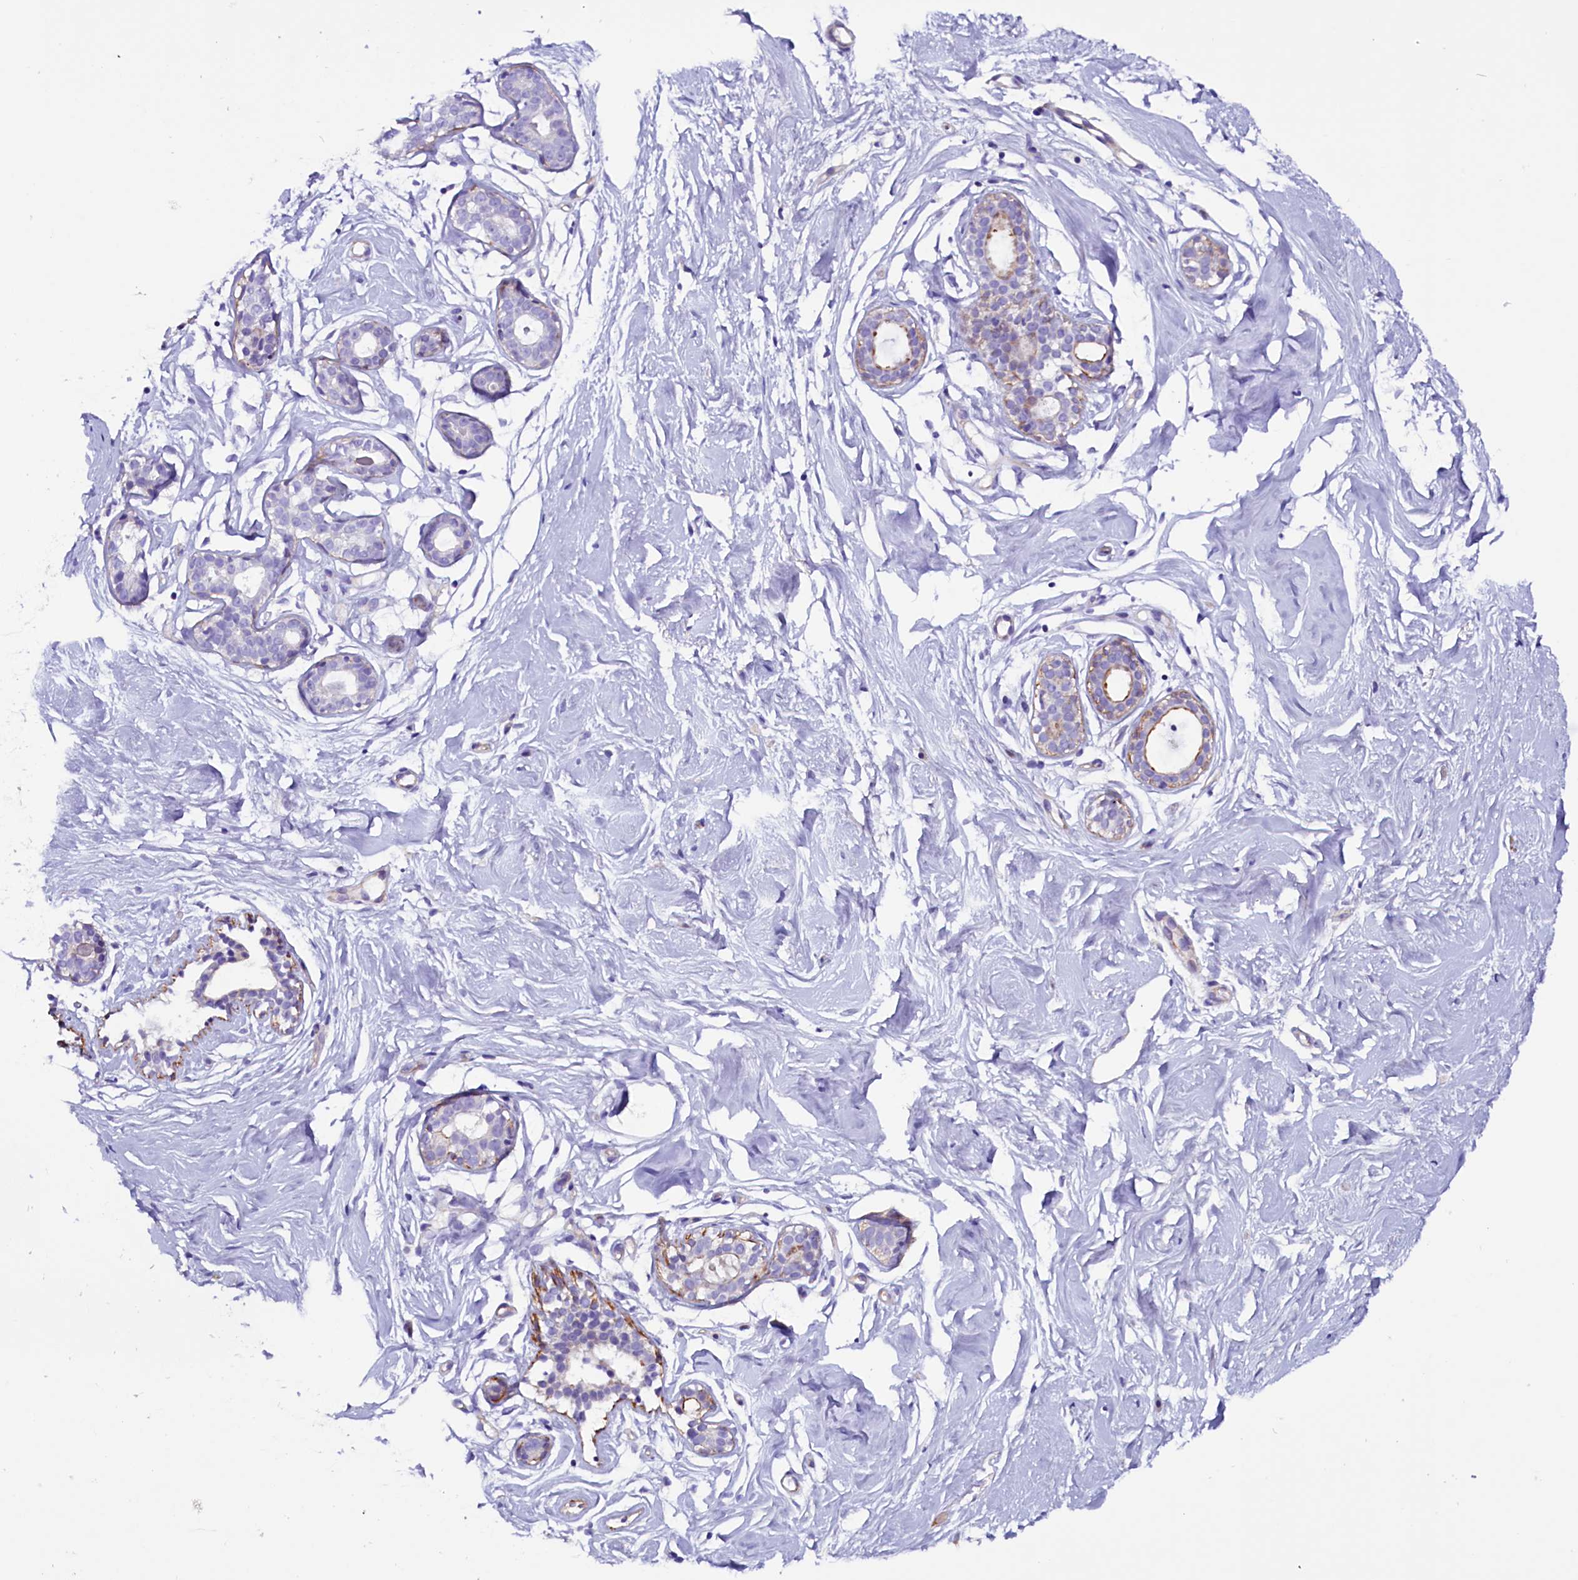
{"staining": {"intensity": "negative", "quantity": "none", "location": "none"}, "tissue": "breast", "cell_type": "Adipocytes", "image_type": "normal", "snomed": [{"axis": "morphology", "description": "Normal tissue, NOS"}, {"axis": "morphology", "description": "Adenoma, NOS"}, {"axis": "topography", "description": "Breast"}], "caption": "DAB (3,3'-diaminobenzidine) immunohistochemical staining of unremarkable breast displays no significant staining in adipocytes. (Immunohistochemistry, brightfield microscopy, high magnification).", "gene": "ZNF749", "patient": {"sex": "female", "age": 23}}